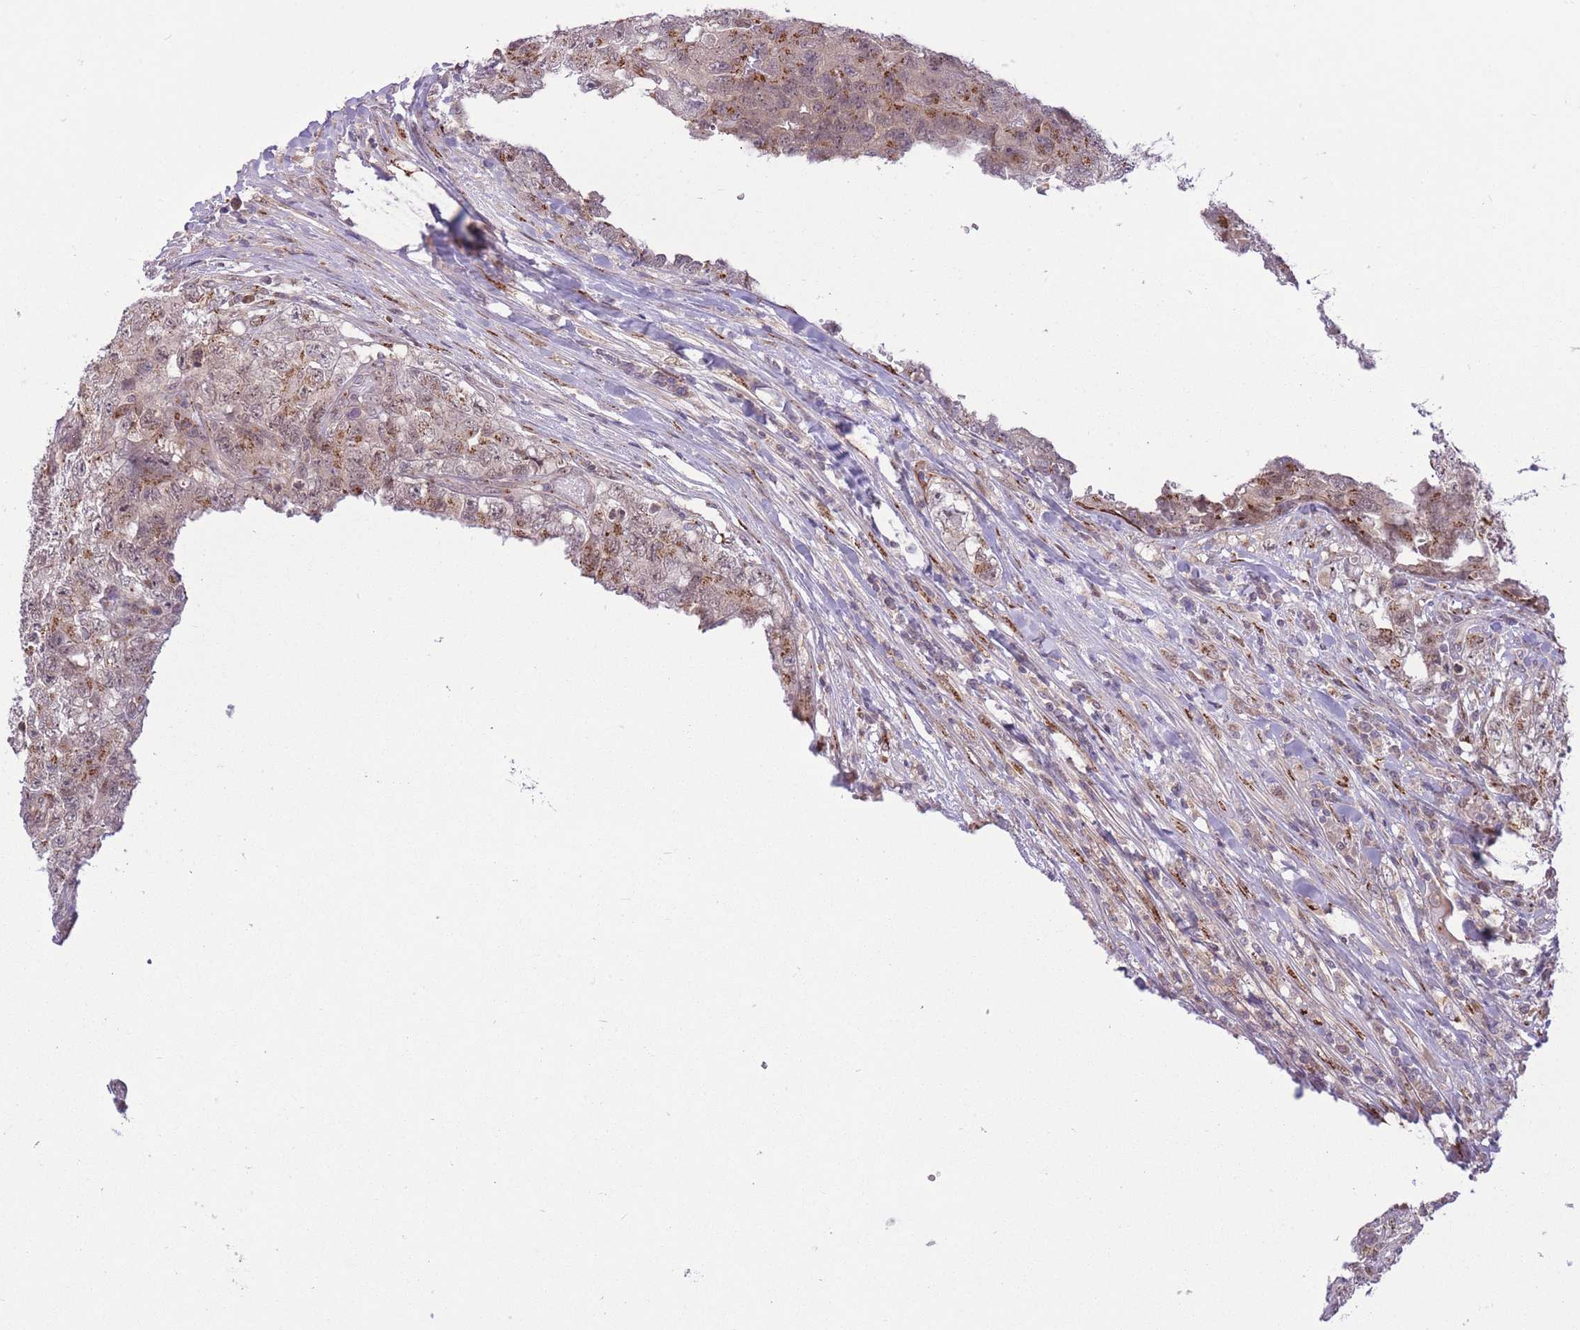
{"staining": {"intensity": "moderate", "quantity": ">75%", "location": "cytoplasmic/membranous"}, "tissue": "testis cancer", "cell_type": "Tumor cells", "image_type": "cancer", "snomed": [{"axis": "morphology", "description": "Carcinoma, Embryonal, NOS"}, {"axis": "topography", "description": "Testis"}], "caption": "High-magnification brightfield microscopy of testis cancer stained with DAB (brown) and counterstained with hematoxylin (blue). tumor cells exhibit moderate cytoplasmic/membranous expression is present in approximately>75% of cells.", "gene": "ZBED5", "patient": {"sex": "male", "age": 31}}